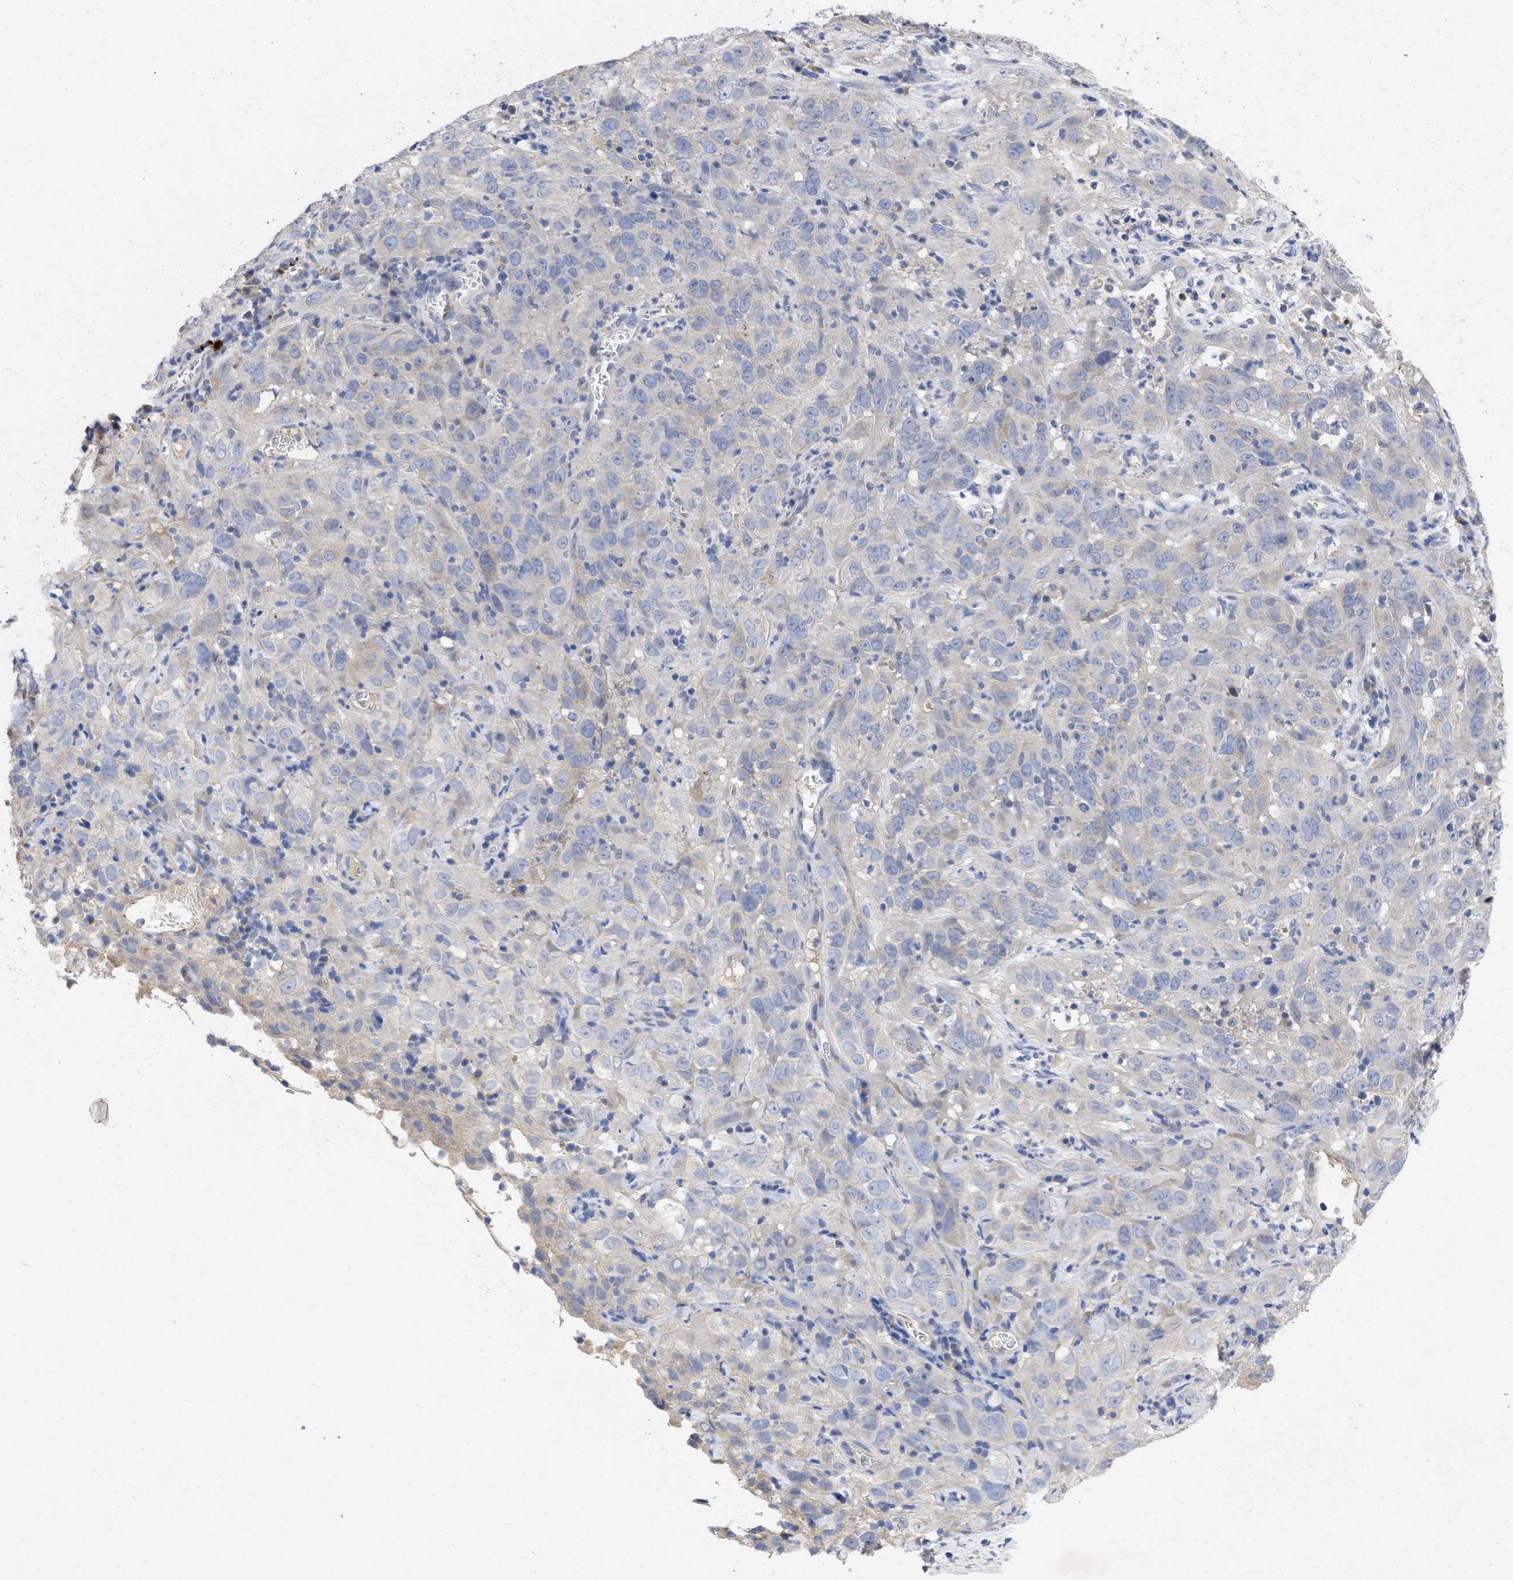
{"staining": {"intensity": "negative", "quantity": "none", "location": "none"}, "tissue": "cervical cancer", "cell_type": "Tumor cells", "image_type": "cancer", "snomed": [{"axis": "morphology", "description": "Squamous cell carcinoma, NOS"}, {"axis": "topography", "description": "Cervix"}], "caption": "This is an immunohistochemistry image of human squamous cell carcinoma (cervical). There is no positivity in tumor cells.", "gene": "ARHGEF4", "patient": {"sex": "female", "age": 32}}